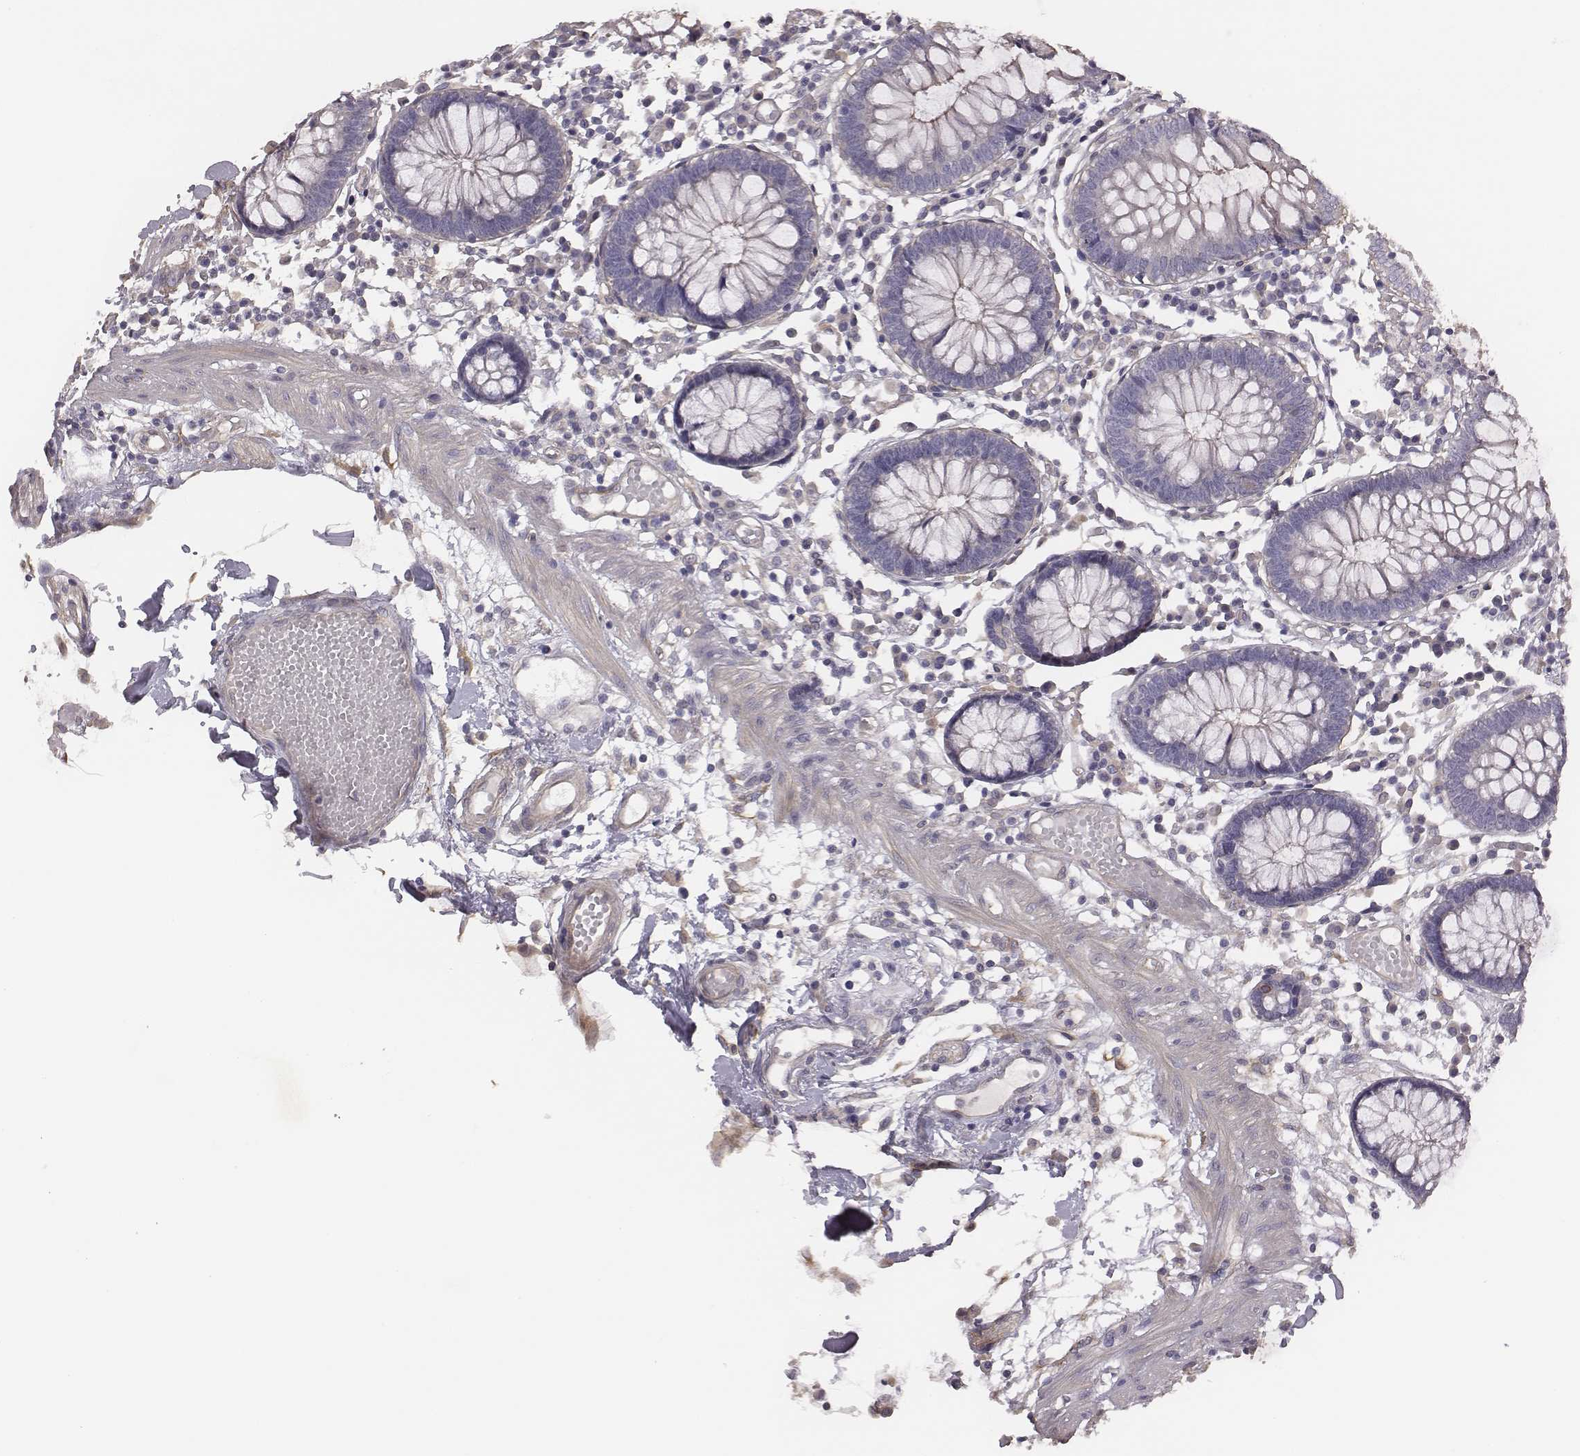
{"staining": {"intensity": "negative", "quantity": "none", "location": "none"}, "tissue": "colon", "cell_type": "Endothelial cells", "image_type": "normal", "snomed": [{"axis": "morphology", "description": "Normal tissue, NOS"}, {"axis": "morphology", "description": "Adenocarcinoma, NOS"}, {"axis": "topography", "description": "Colon"}], "caption": "Colon was stained to show a protein in brown. There is no significant positivity in endothelial cells. (DAB (3,3'-diaminobenzidine) IHC with hematoxylin counter stain).", "gene": "SCARF1", "patient": {"sex": "male", "age": 83}}